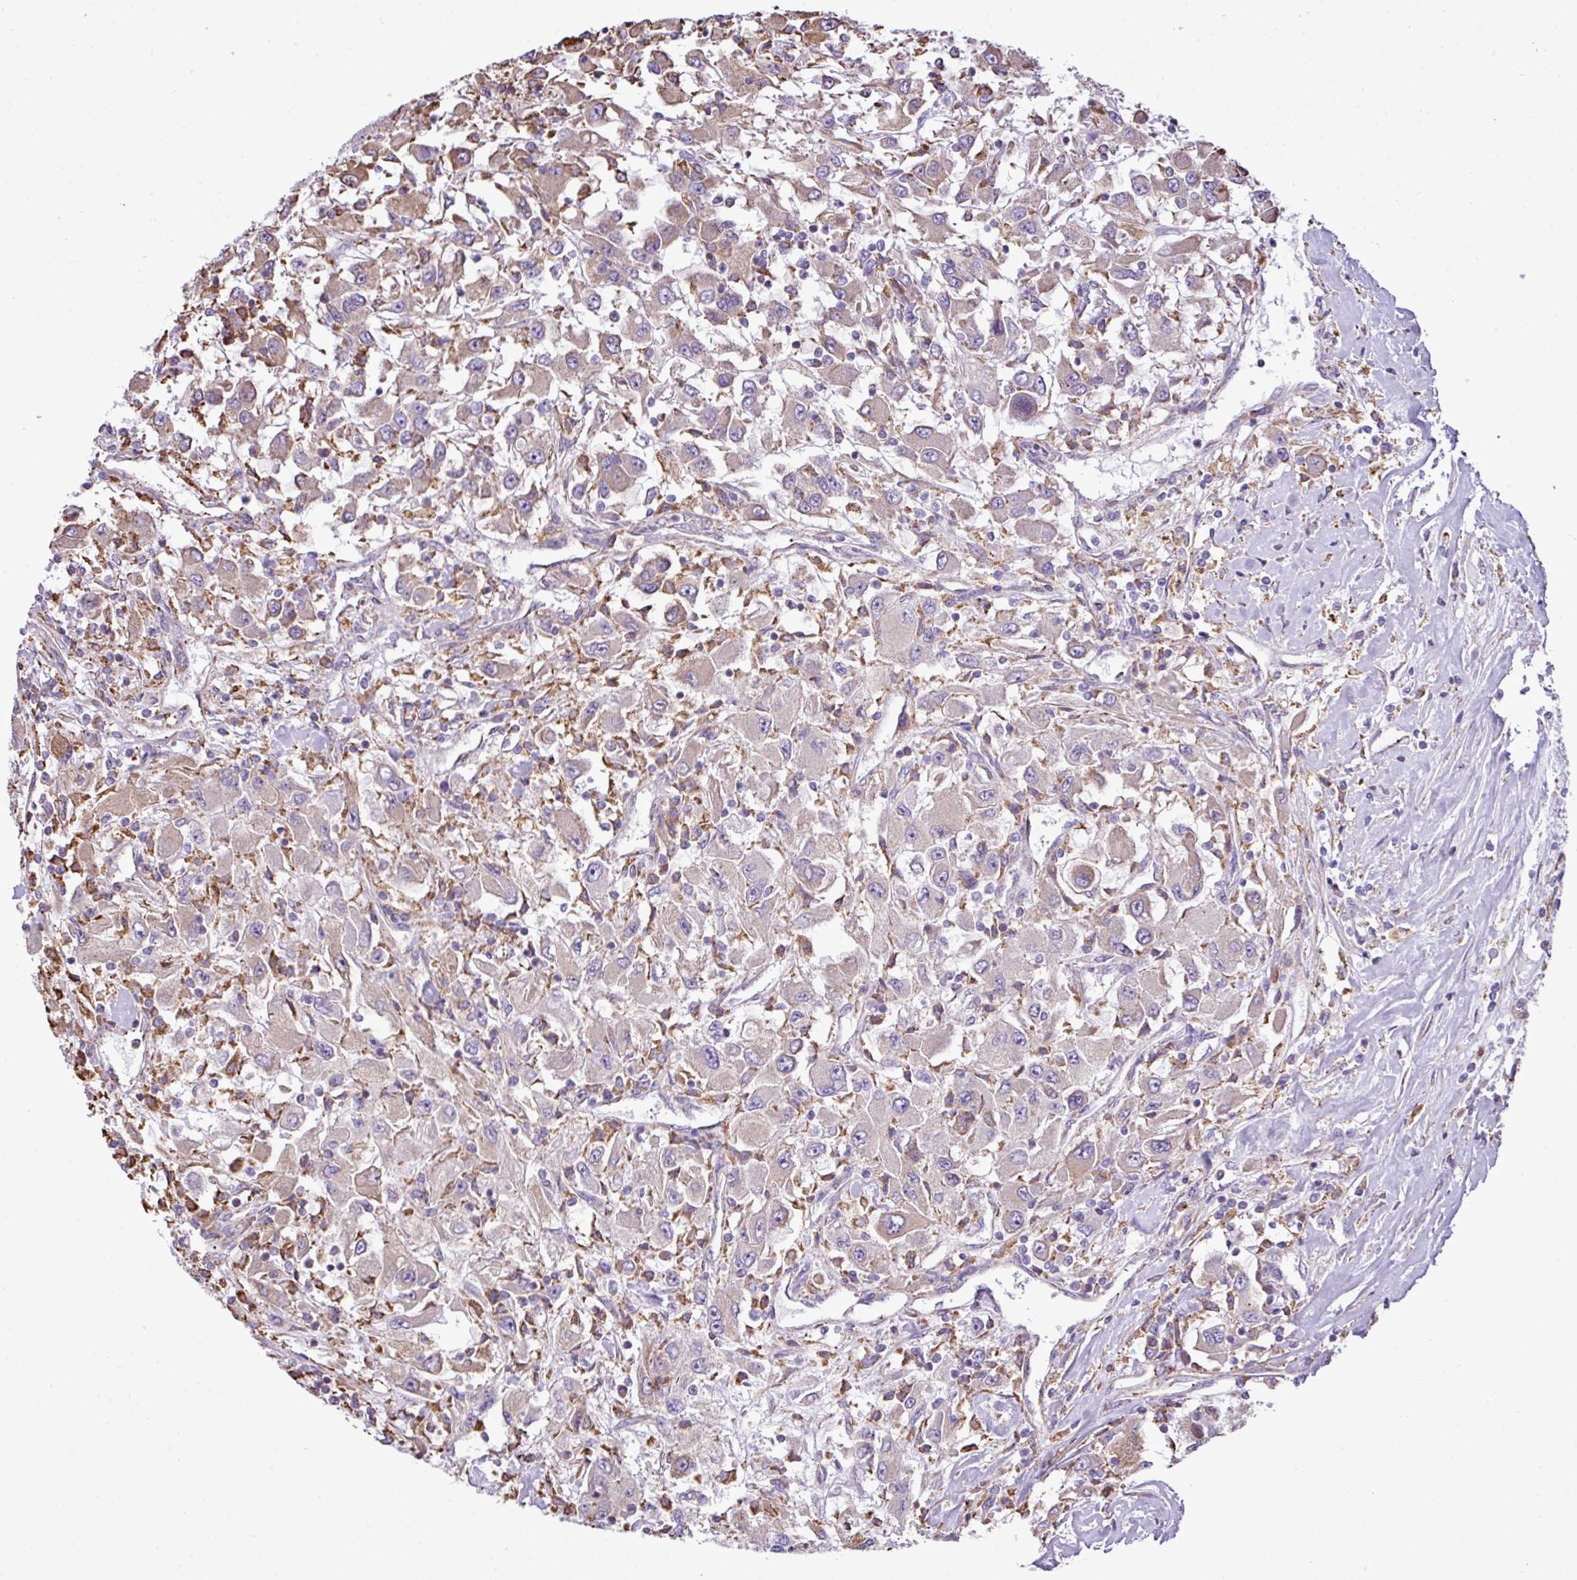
{"staining": {"intensity": "weak", "quantity": "<25%", "location": "cytoplasmic/membranous"}, "tissue": "renal cancer", "cell_type": "Tumor cells", "image_type": "cancer", "snomed": [{"axis": "morphology", "description": "Adenocarcinoma, NOS"}, {"axis": "topography", "description": "Kidney"}], "caption": "Immunohistochemistry of human adenocarcinoma (renal) demonstrates no staining in tumor cells.", "gene": "ZSCAN5A", "patient": {"sex": "female", "age": 67}}